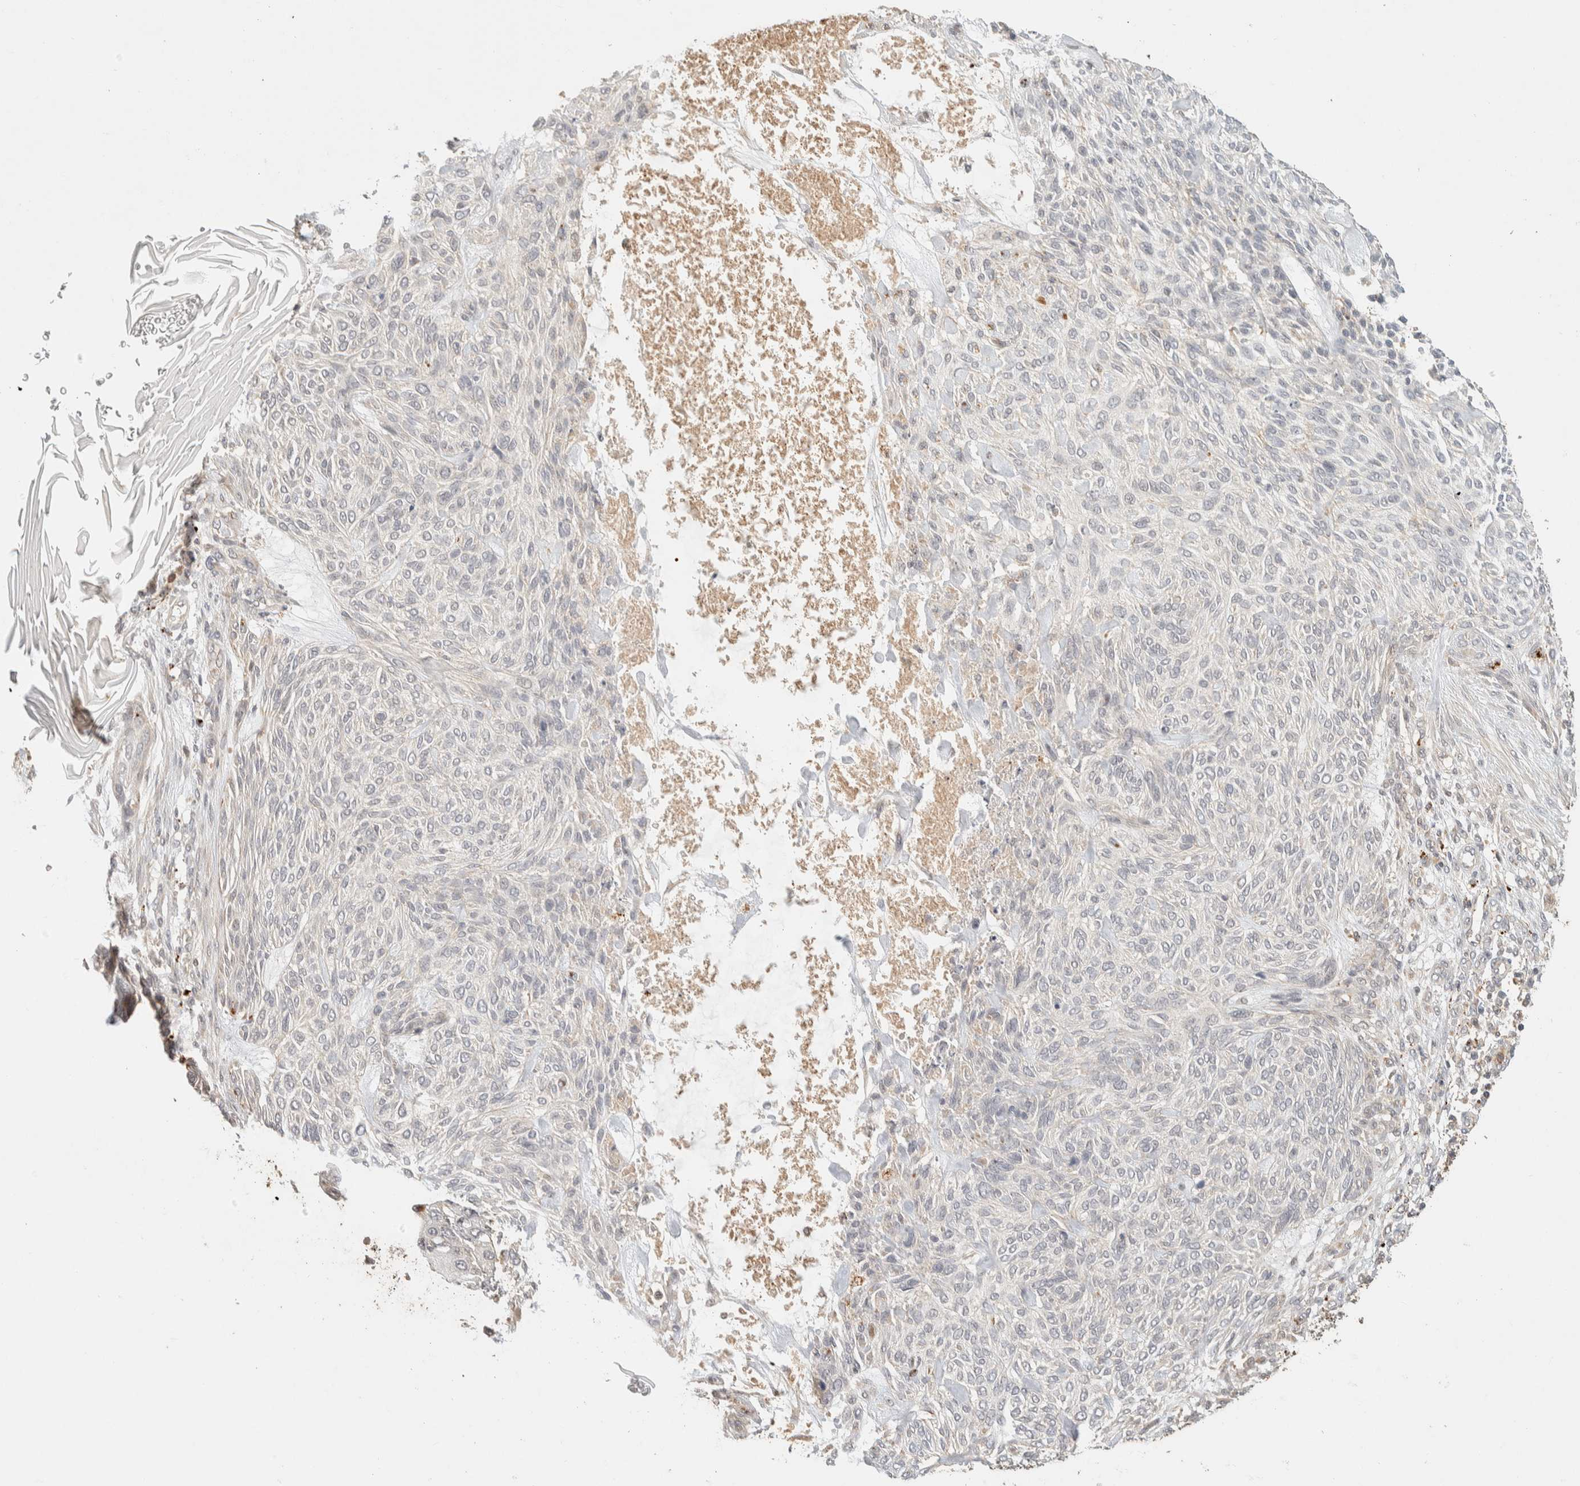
{"staining": {"intensity": "negative", "quantity": "none", "location": "none"}, "tissue": "skin cancer", "cell_type": "Tumor cells", "image_type": "cancer", "snomed": [{"axis": "morphology", "description": "Basal cell carcinoma"}, {"axis": "topography", "description": "Skin"}], "caption": "Basal cell carcinoma (skin) stained for a protein using immunohistochemistry displays no expression tumor cells.", "gene": "ITPA", "patient": {"sex": "male", "age": 55}}